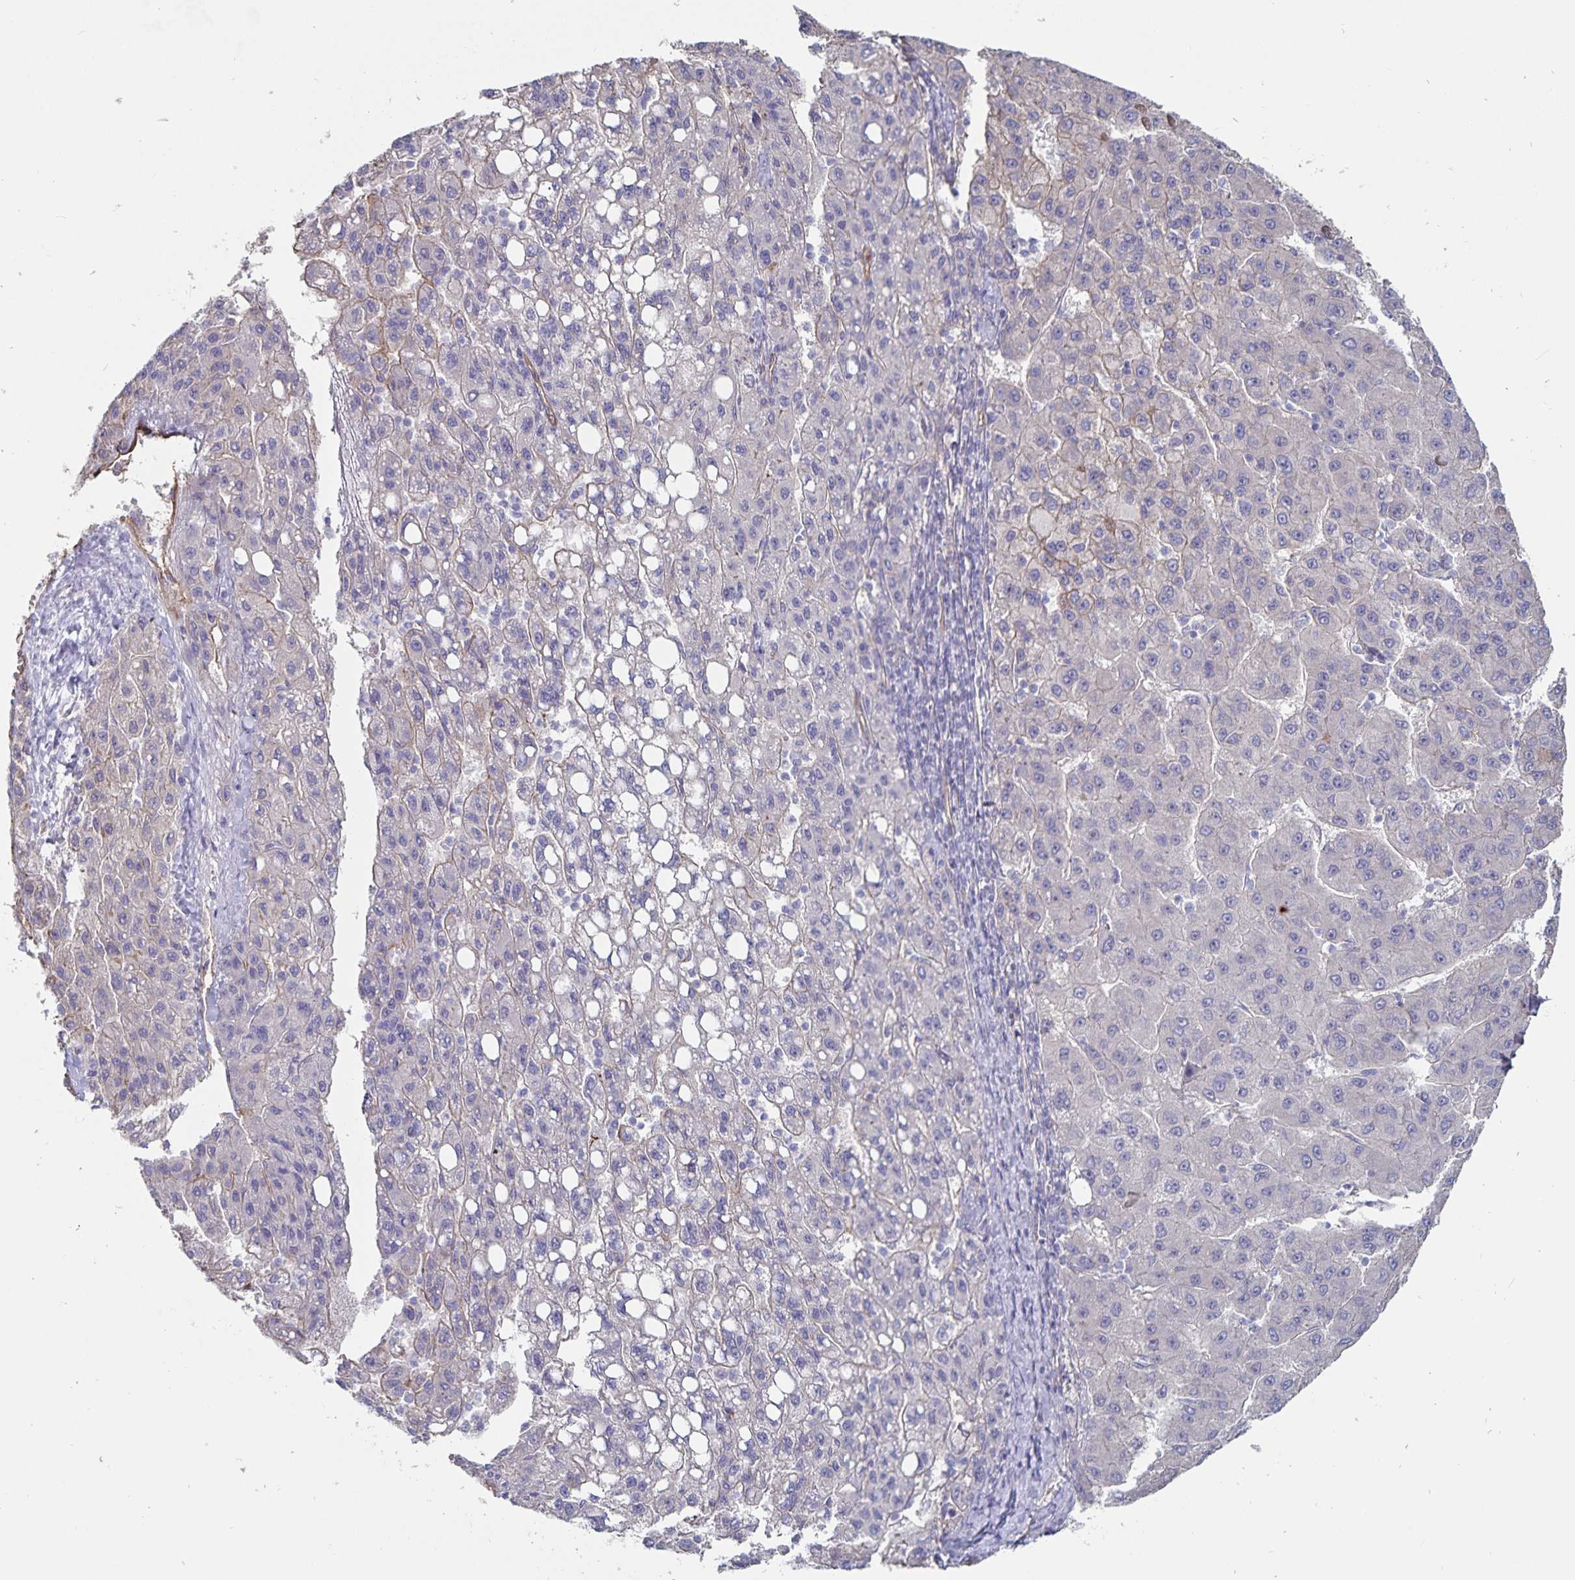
{"staining": {"intensity": "negative", "quantity": "none", "location": "none"}, "tissue": "liver cancer", "cell_type": "Tumor cells", "image_type": "cancer", "snomed": [{"axis": "morphology", "description": "Carcinoma, Hepatocellular, NOS"}, {"axis": "topography", "description": "Liver"}], "caption": "IHC photomicrograph of neoplastic tissue: hepatocellular carcinoma (liver) stained with DAB demonstrates no significant protein staining in tumor cells. Brightfield microscopy of immunohistochemistry (IHC) stained with DAB (3,3'-diaminobenzidine) (brown) and hematoxylin (blue), captured at high magnification.", "gene": "SSTR1", "patient": {"sex": "female", "age": 82}}